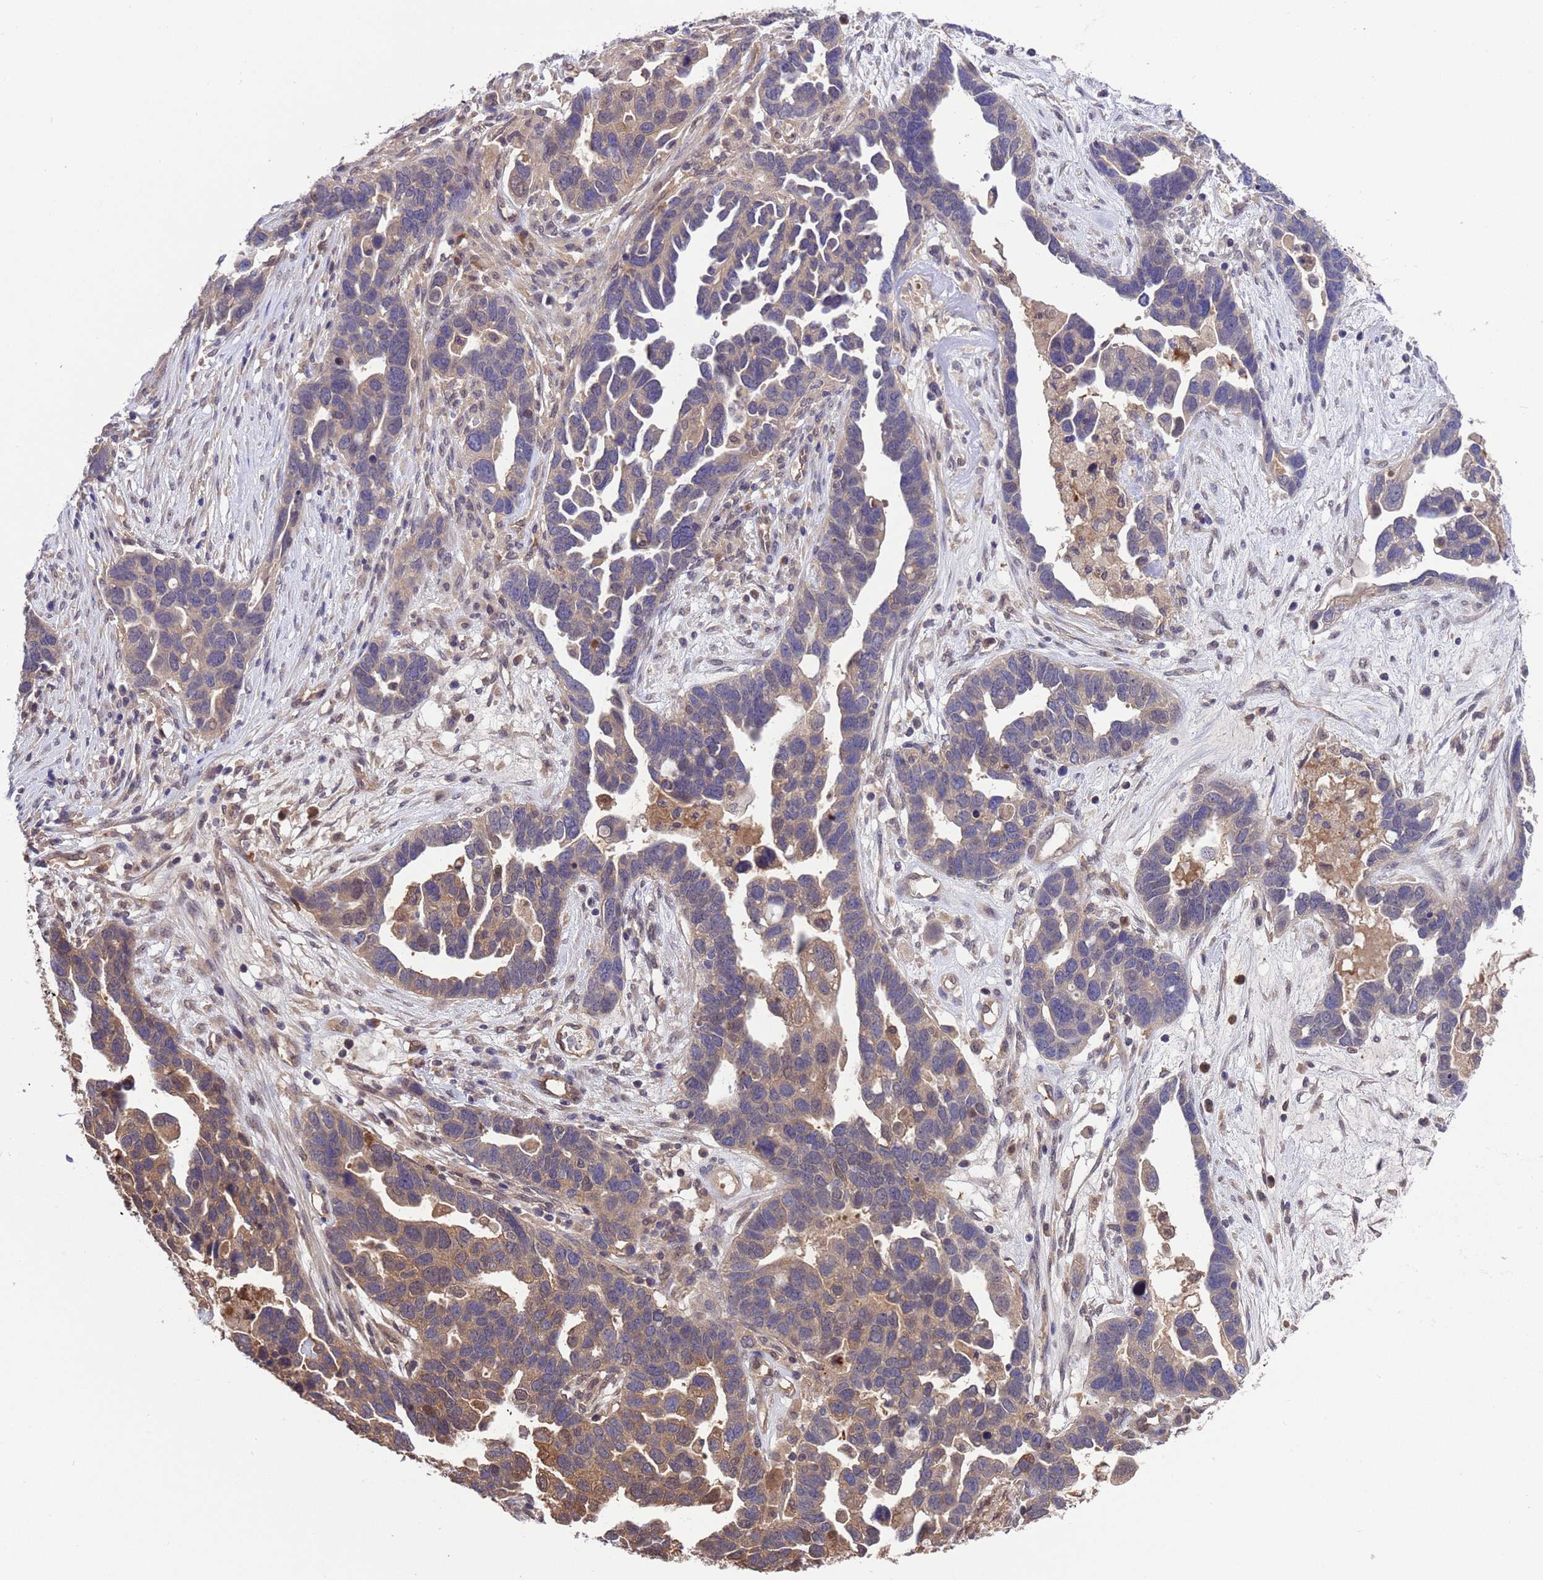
{"staining": {"intensity": "weak", "quantity": "25%-75%", "location": "cytoplasmic/membranous"}, "tissue": "ovarian cancer", "cell_type": "Tumor cells", "image_type": "cancer", "snomed": [{"axis": "morphology", "description": "Cystadenocarcinoma, serous, NOS"}, {"axis": "topography", "description": "Ovary"}], "caption": "Human ovarian cancer (serous cystadenocarcinoma) stained for a protein (brown) displays weak cytoplasmic/membranous positive staining in about 25%-75% of tumor cells.", "gene": "ZFP69B", "patient": {"sex": "female", "age": 54}}